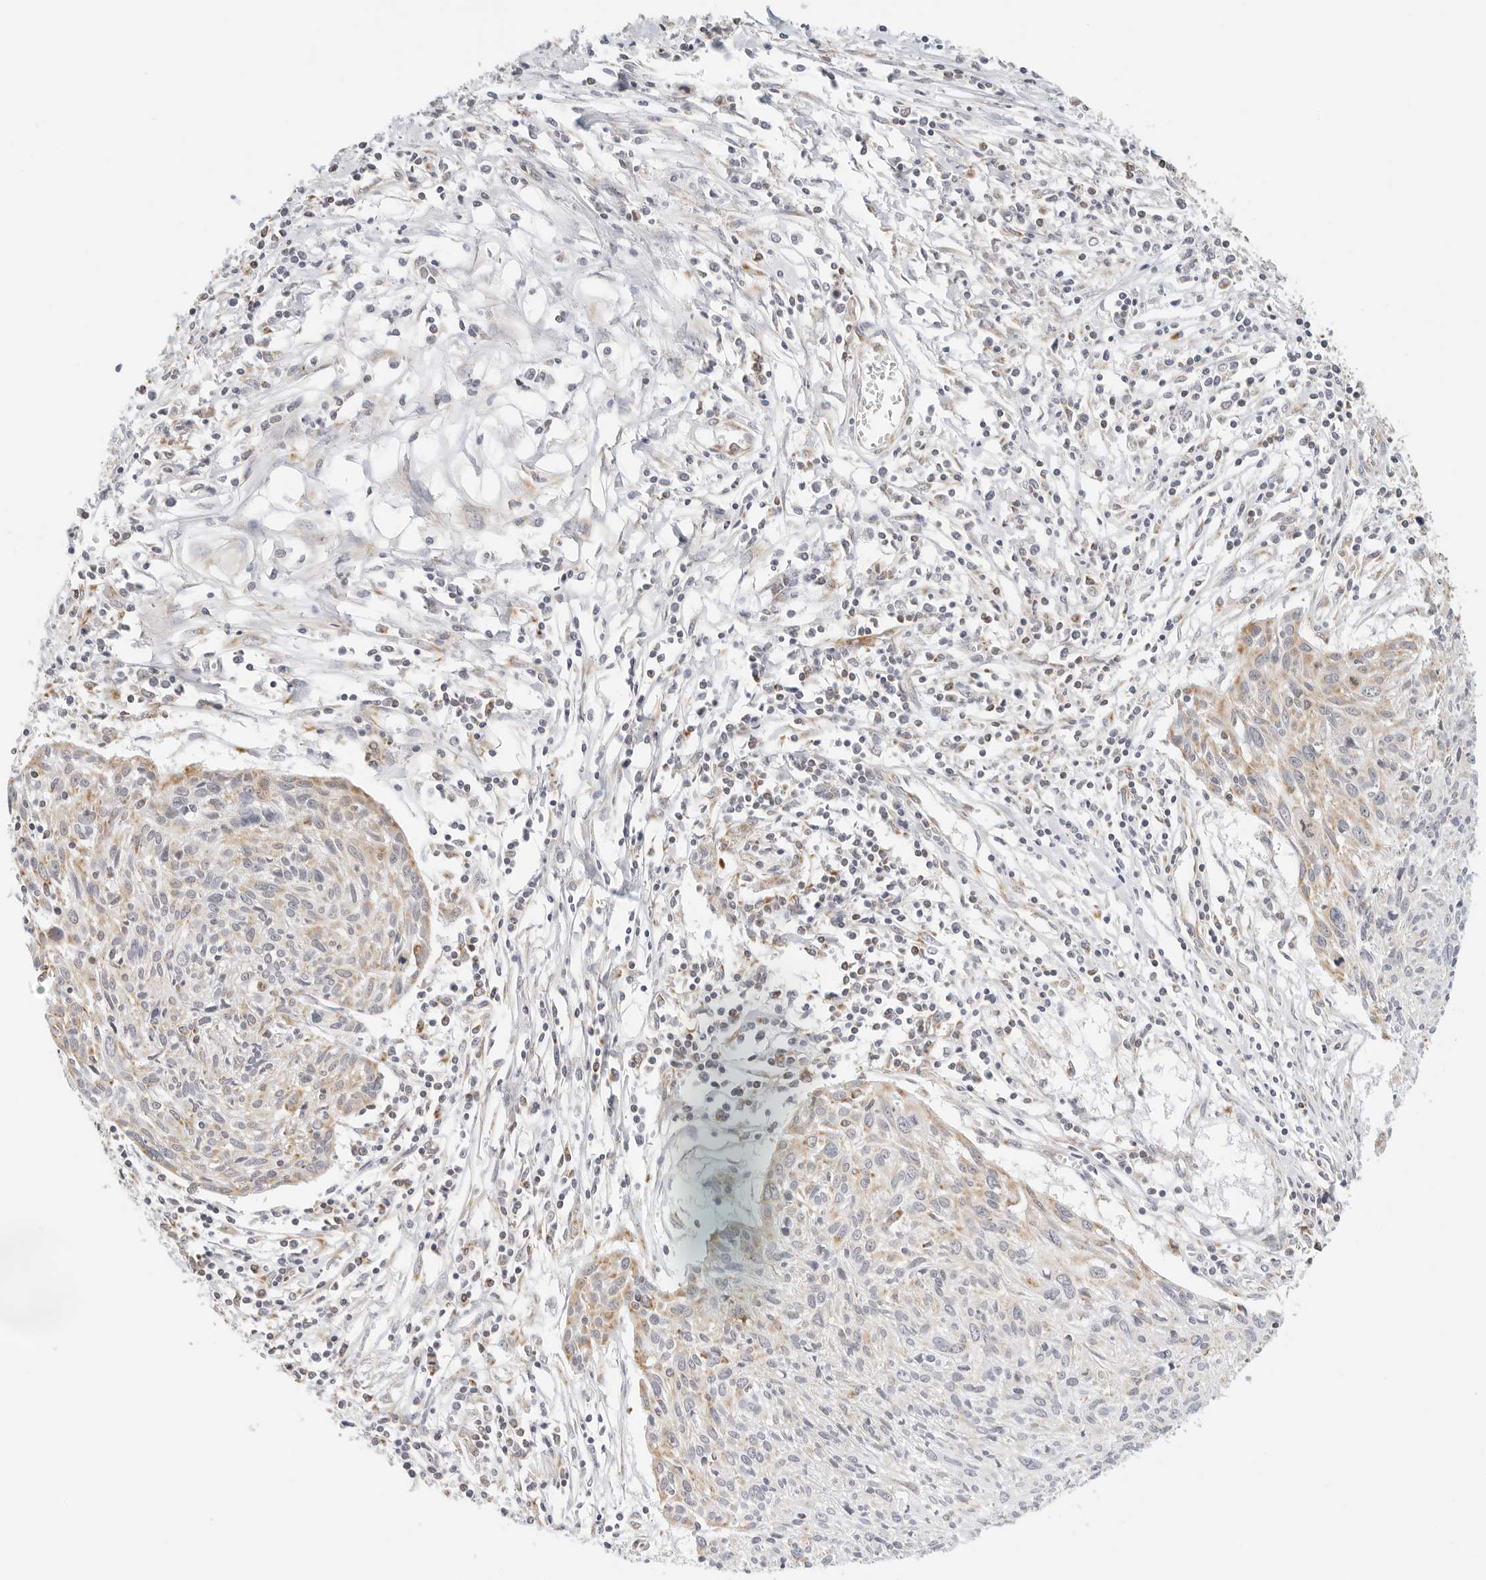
{"staining": {"intensity": "weak", "quantity": "25%-75%", "location": "cytoplasmic/membranous"}, "tissue": "cervical cancer", "cell_type": "Tumor cells", "image_type": "cancer", "snomed": [{"axis": "morphology", "description": "Squamous cell carcinoma, NOS"}, {"axis": "topography", "description": "Cervix"}], "caption": "Immunohistochemistry photomicrograph of neoplastic tissue: cervical cancer (squamous cell carcinoma) stained using IHC reveals low levels of weak protein expression localized specifically in the cytoplasmic/membranous of tumor cells, appearing as a cytoplasmic/membranous brown color.", "gene": "ATL1", "patient": {"sex": "female", "age": 51}}